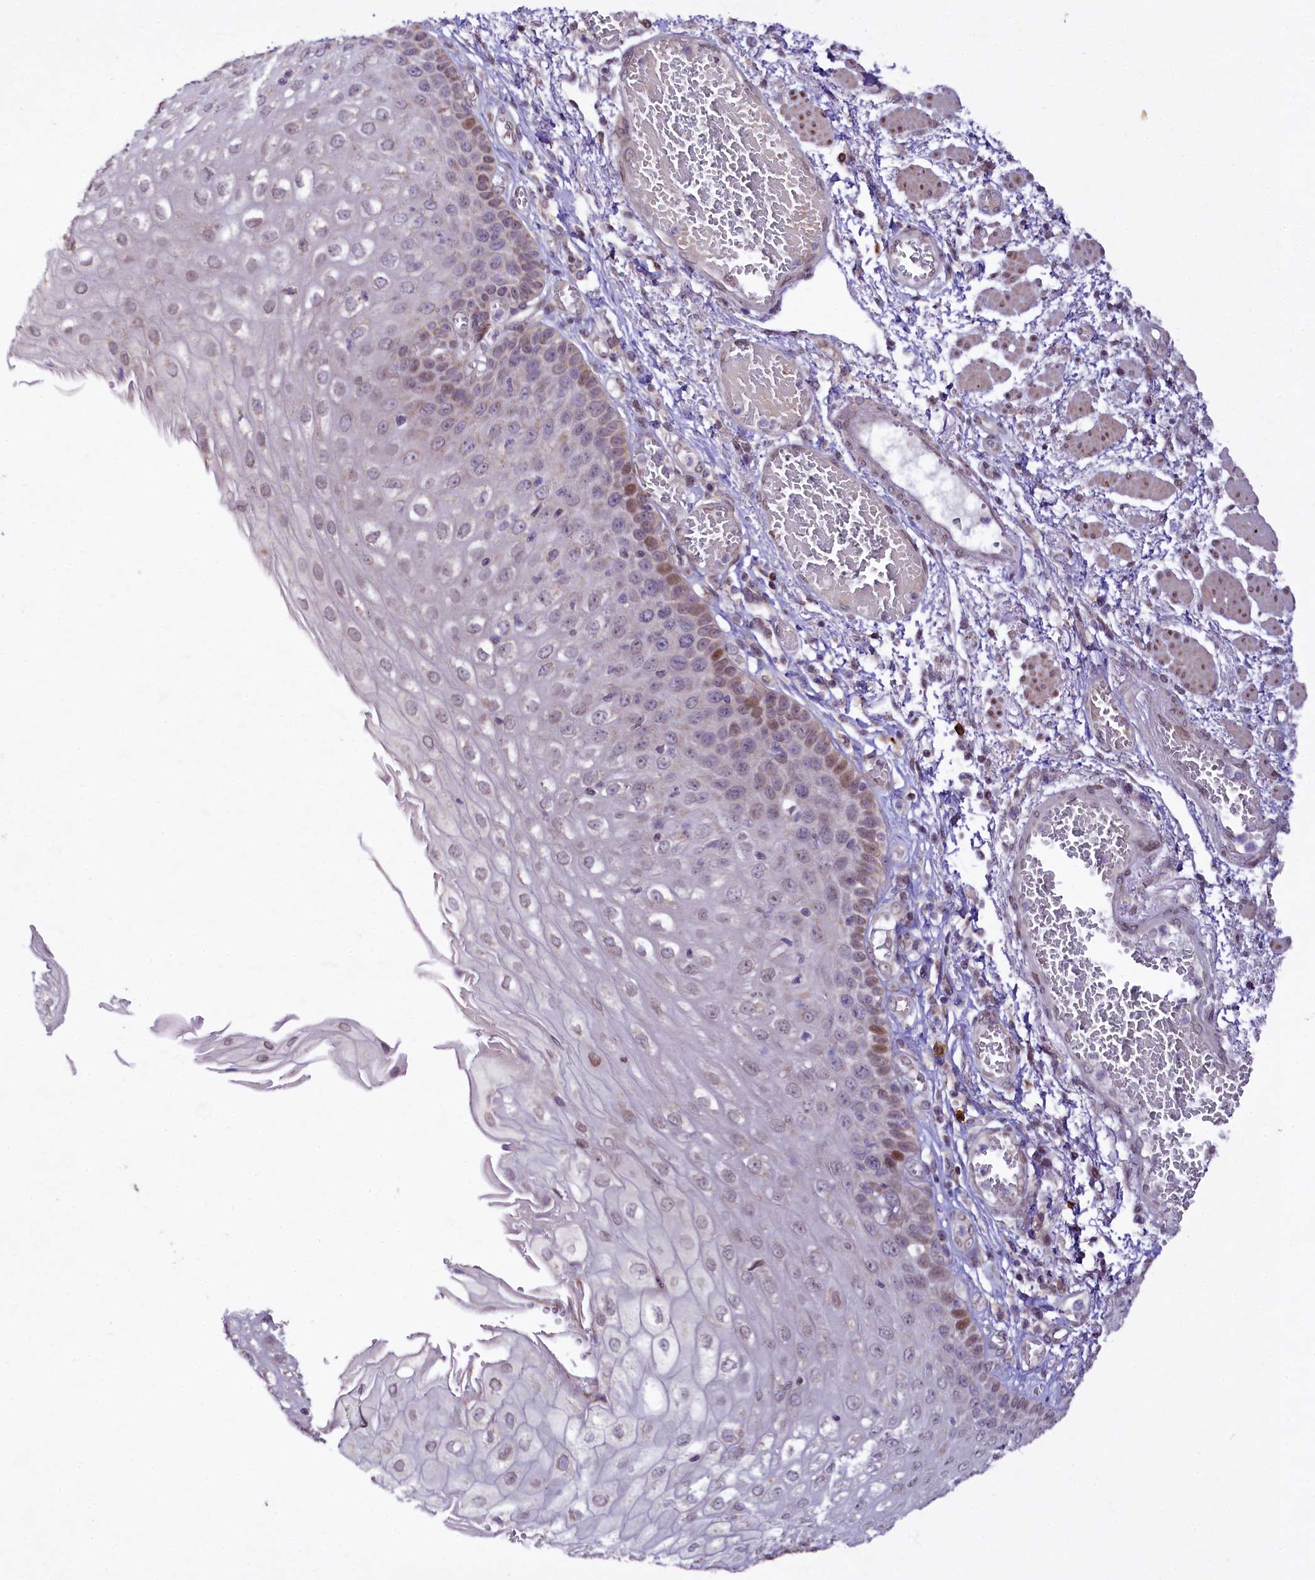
{"staining": {"intensity": "moderate", "quantity": "<25%", "location": "nuclear"}, "tissue": "esophagus", "cell_type": "Squamous epithelial cells", "image_type": "normal", "snomed": [{"axis": "morphology", "description": "Normal tissue, NOS"}, {"axis": "topography", "description": "Esophagus"}], "caption": "This image demonstrates benign esophagus stained with IHC to label a protein in brown. The nuclear of squamous epithelial cells show moderate positivity for the protein. Nuclei are counter-stained blue.", "gene": "ZNF226", "patient": {"sex": "male", "age": 81}}